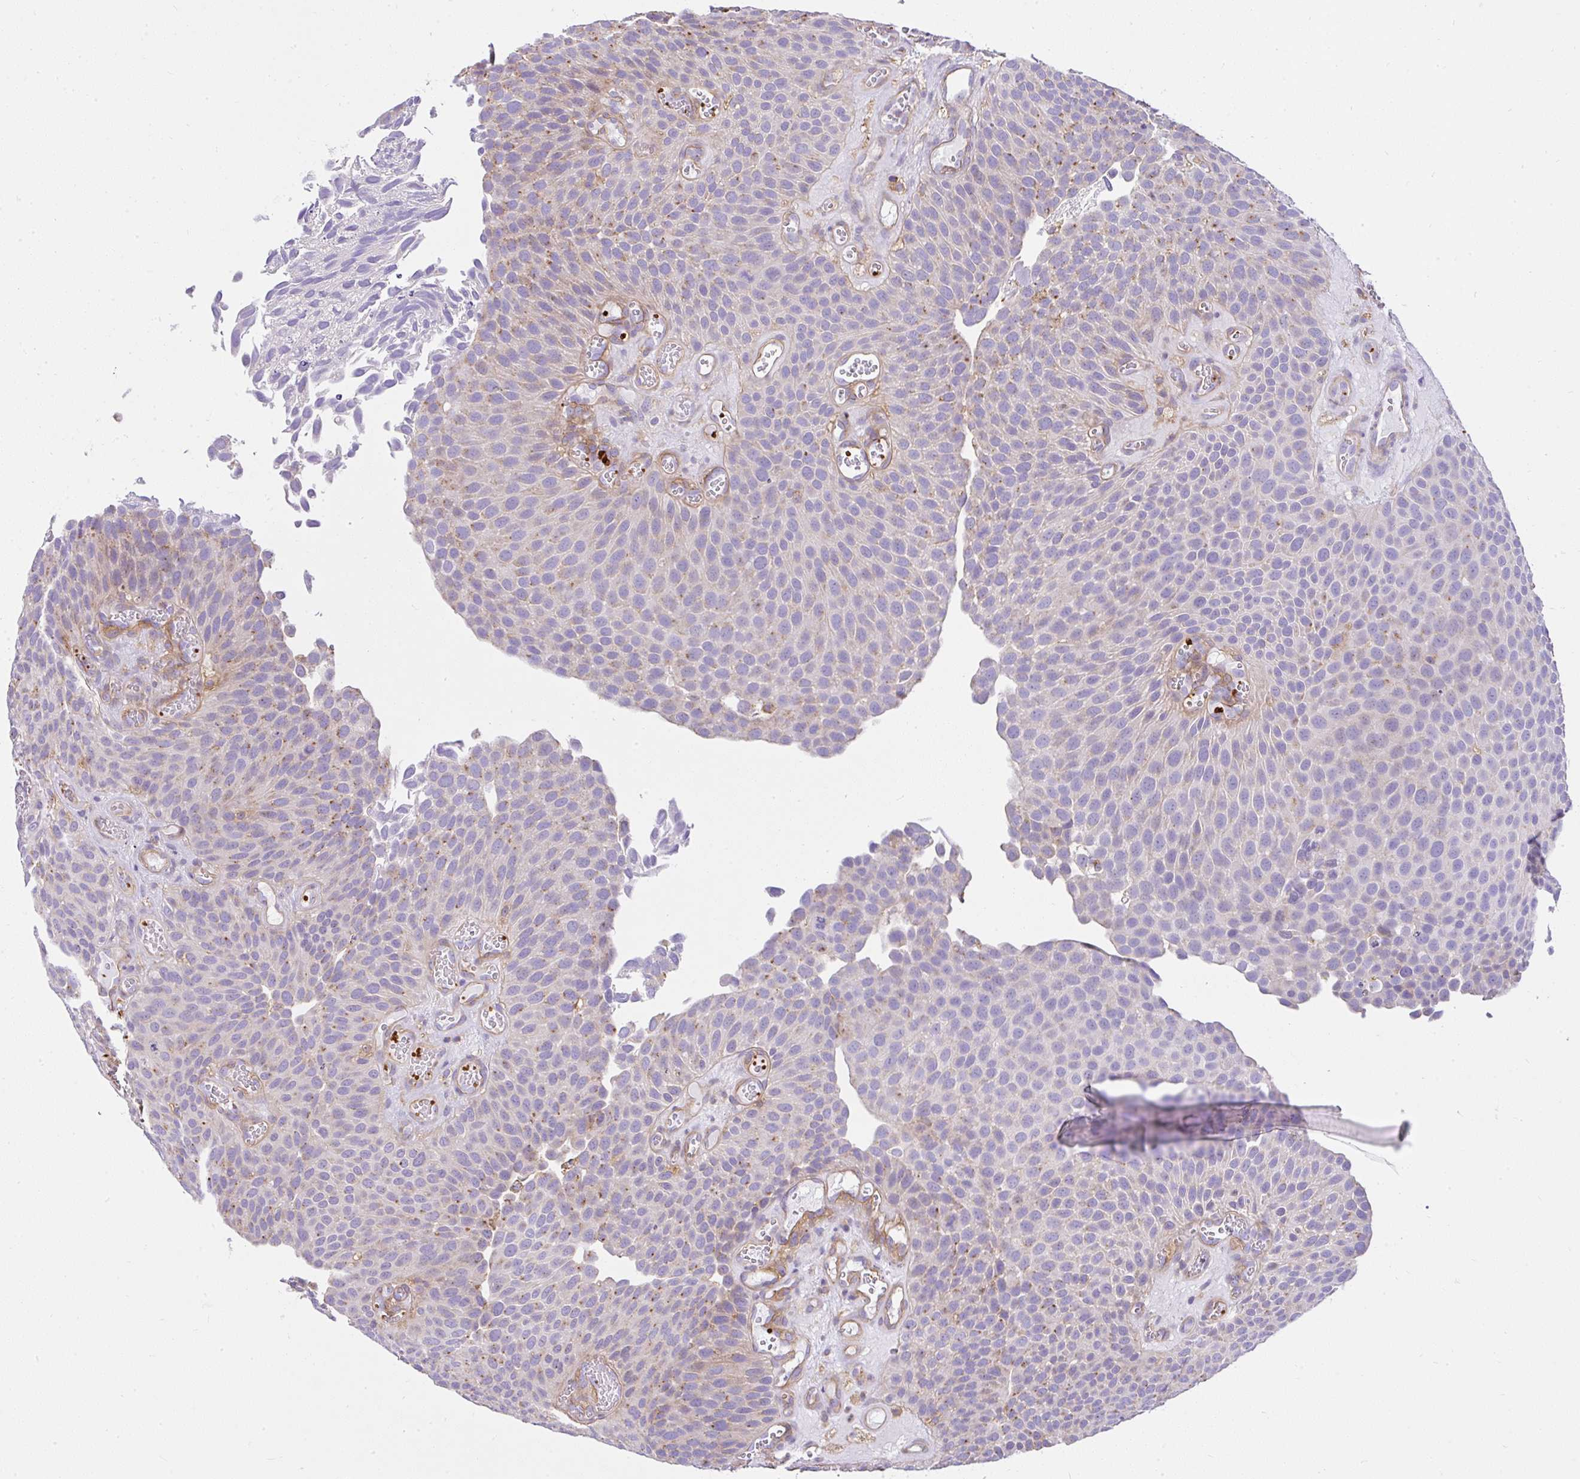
{"staining": {"intensity": "weak", "quantity": "<25%", "location": "cytoplasmic/membranous"}, "tissue": "urothelial cancer", "cell_type": "Tumor cells", "image_type": "cancer", "snomed": [{"axis": "morphology", "description": "Urothelial carcinoma, Low grade"}, {"axis": "topography", "description": "Urinary bladder"}], "caption": "Tumor cells are negative for brown protein staining in urothelial cancer.", "gene": "CCDC142", "patient": {"sex": "male", "age": 89}}